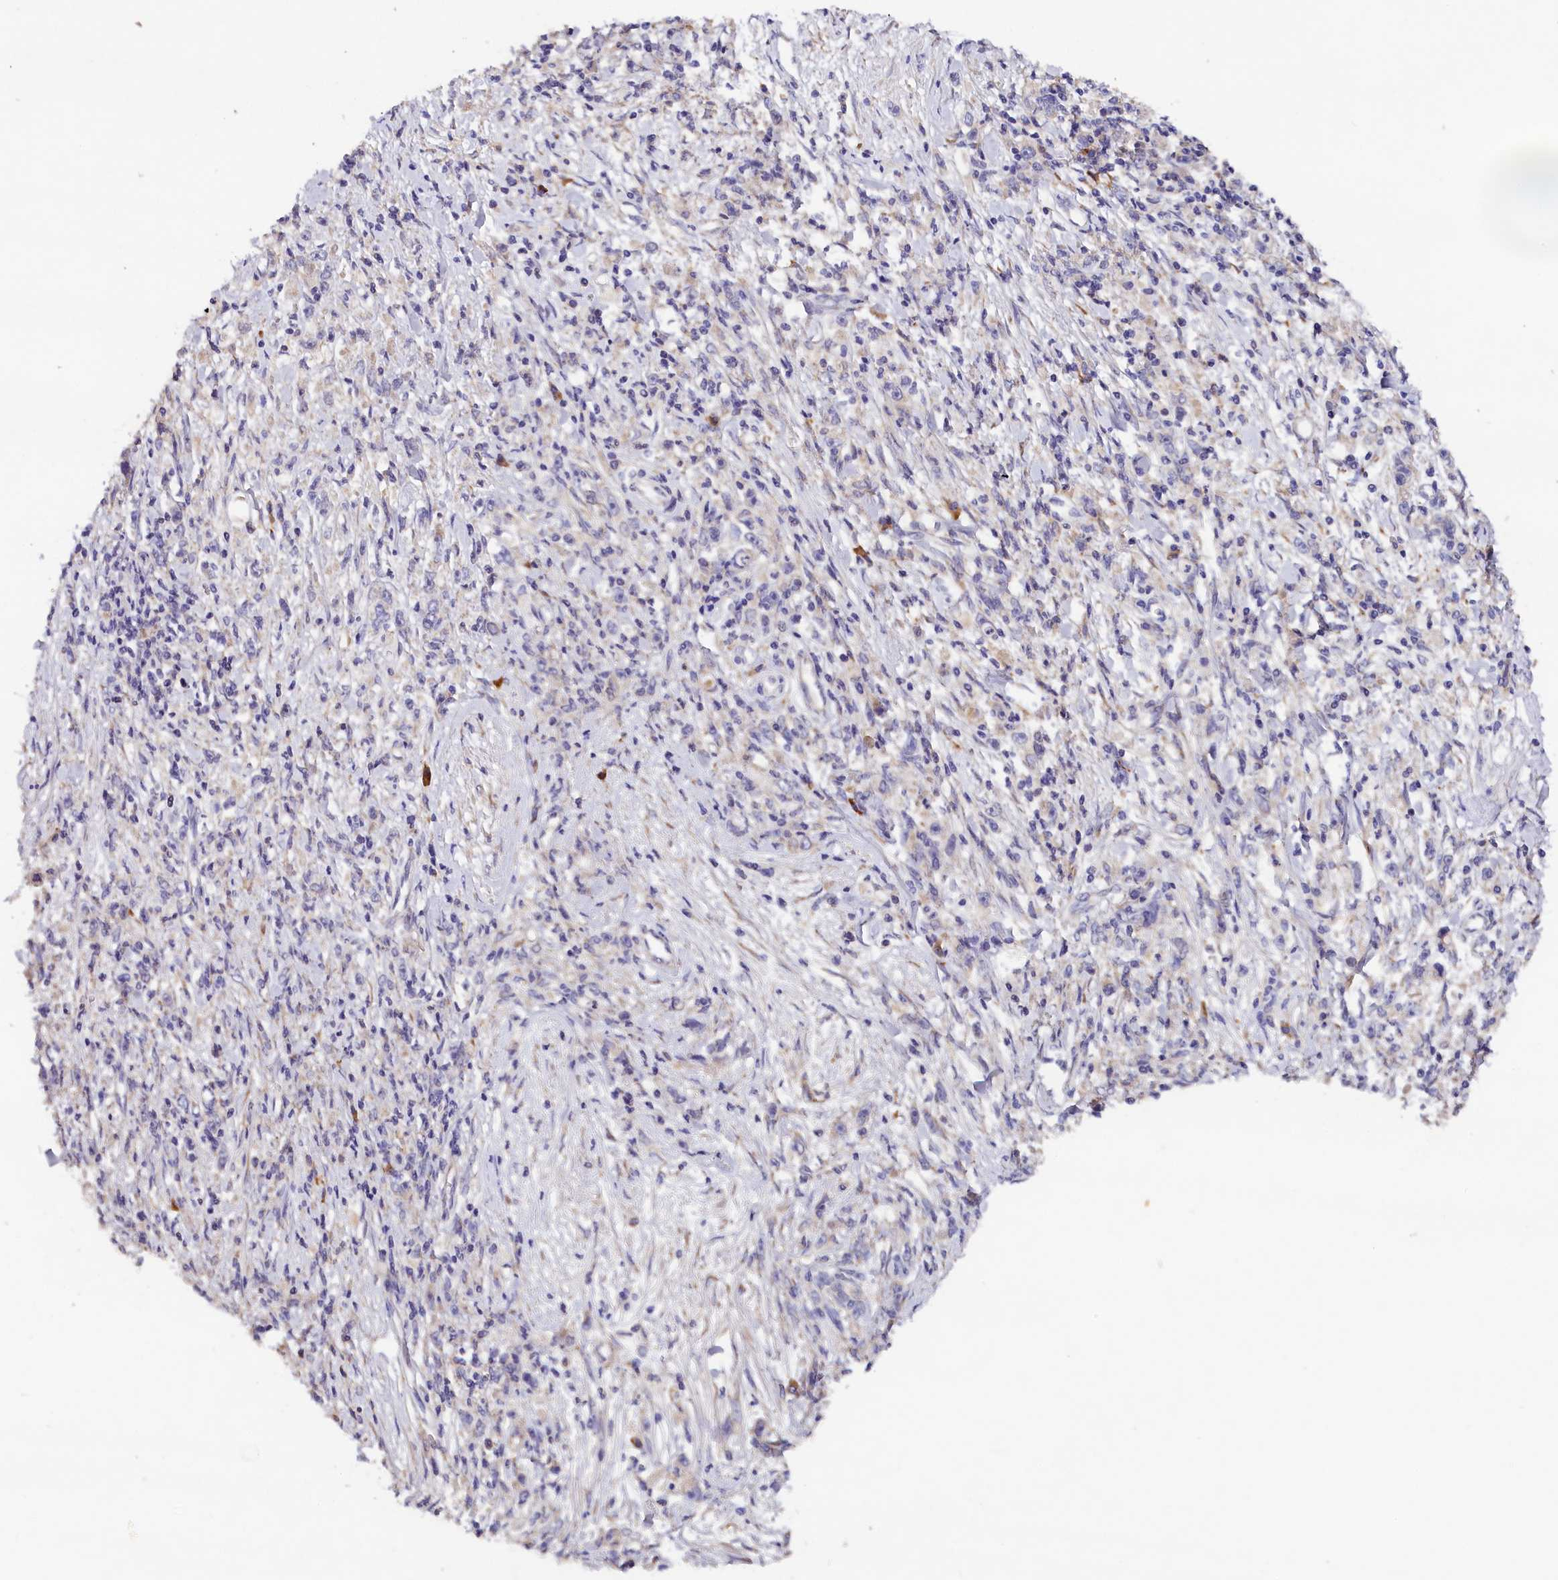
{"staining": {"intensity": "negative", "quantity": "none", "location": "none"}, "tissue": "stomach cancer", "cell_type": "Tumor cells", "image_type": "cancer", "snomed": [{"axis": "morphology", "description": "Adenocarcinoma, NOS"}, {"axis": "topography", "description": "Stomach"}], "caption": "Immunohistochemical staining of adenocarcinoma (stomach) exhibits no significant expression in tumor cells.", "gene": "ST7L", "patient": {"sex": "female", "age": 59}}